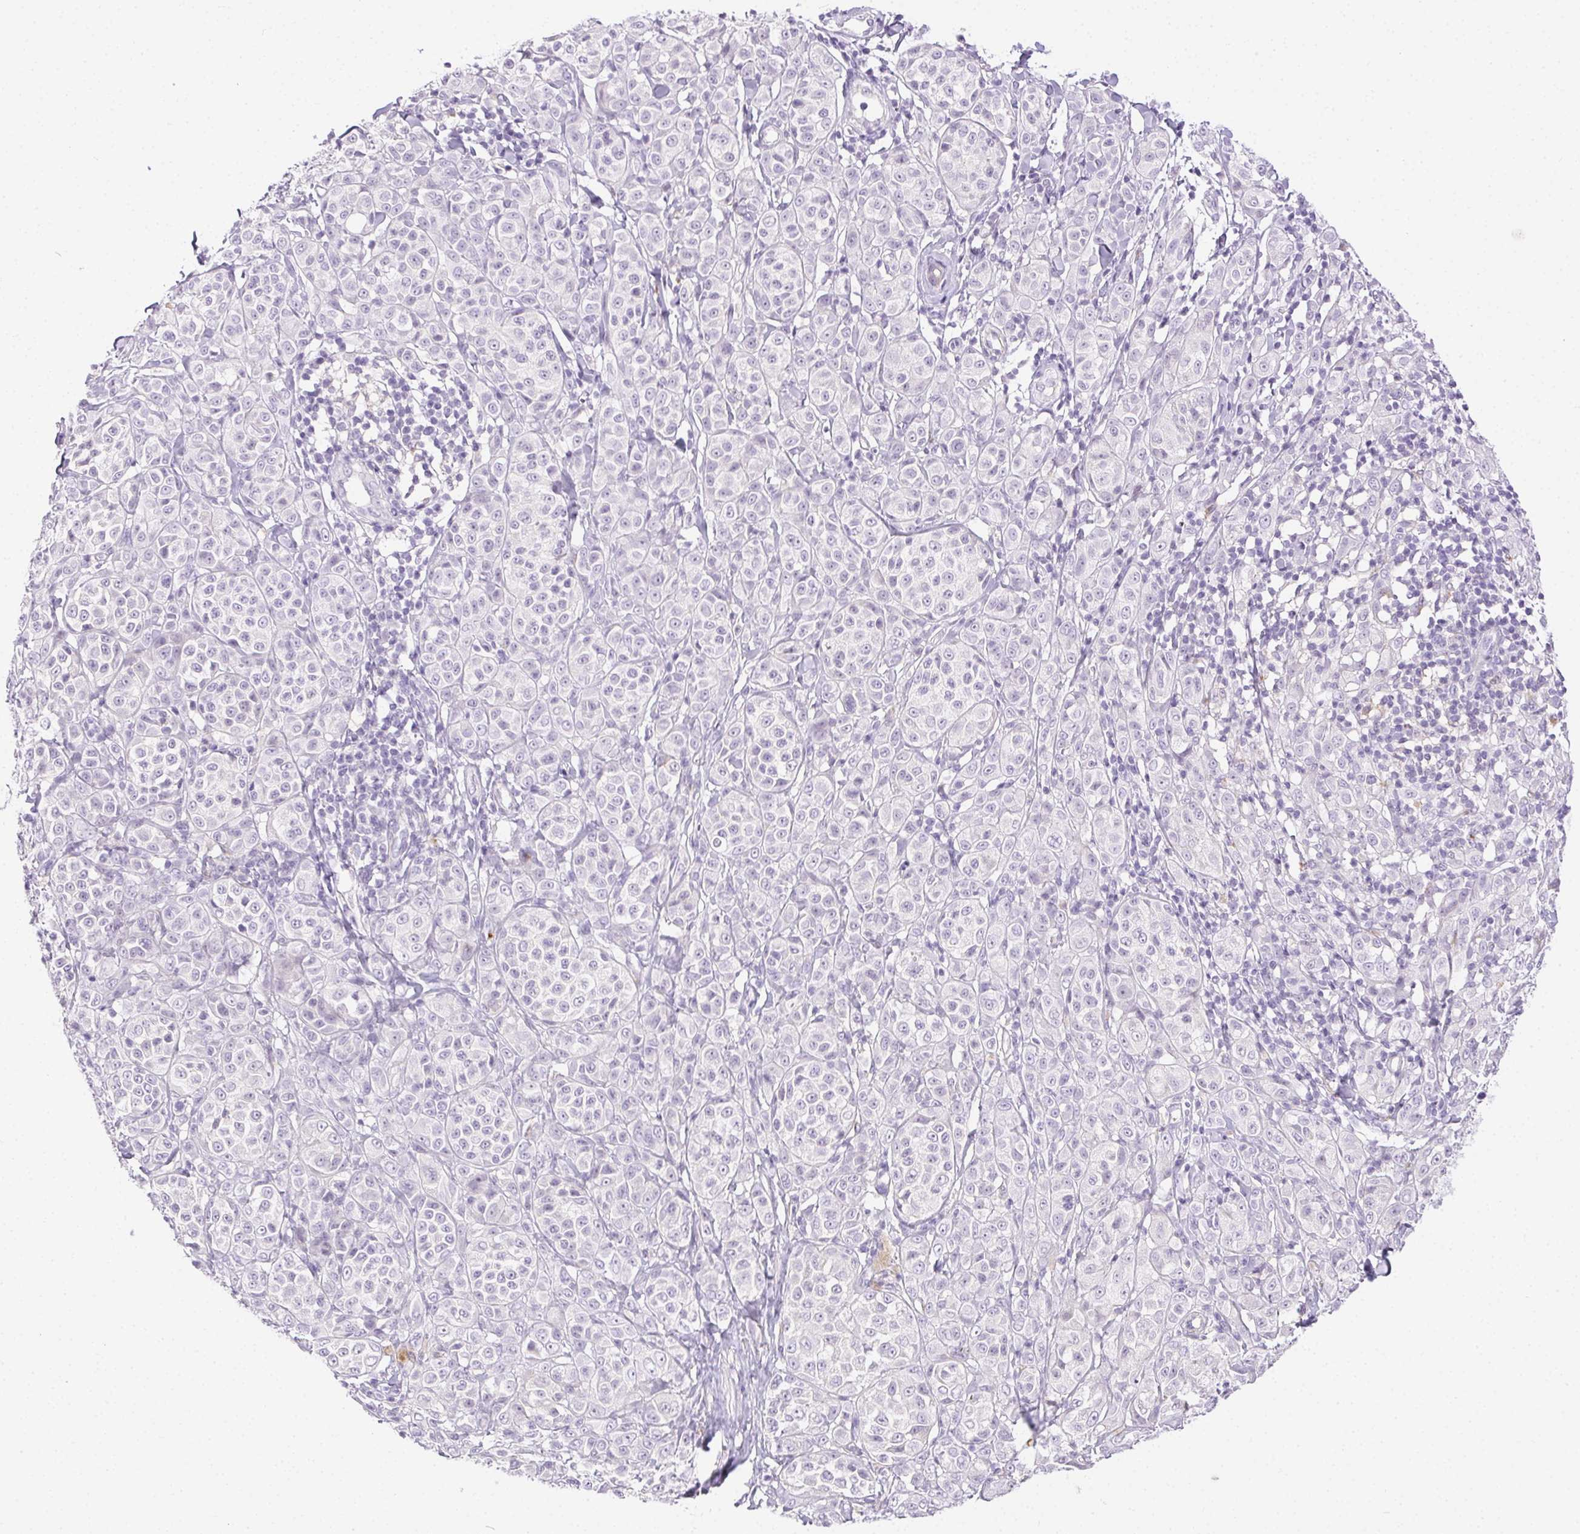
{"staining": {"intensity": "negative", "quantity": "none", "location": "none"}, "tissue": "melanoma", "cell_type": "Tumor cells", "image_type": "cancer", "snomed": [{"axis": "morphology", "description": "Malignant melanoma, NOS"}, {"axis": "topography", "description": "Skin"}], "caption": "Immunohistochemical staining of human malignant melanoma demonstrates no significant expression in tumor cells.", "gene": "C20orf85", "patient": {"sex": "male", "age": 89}}